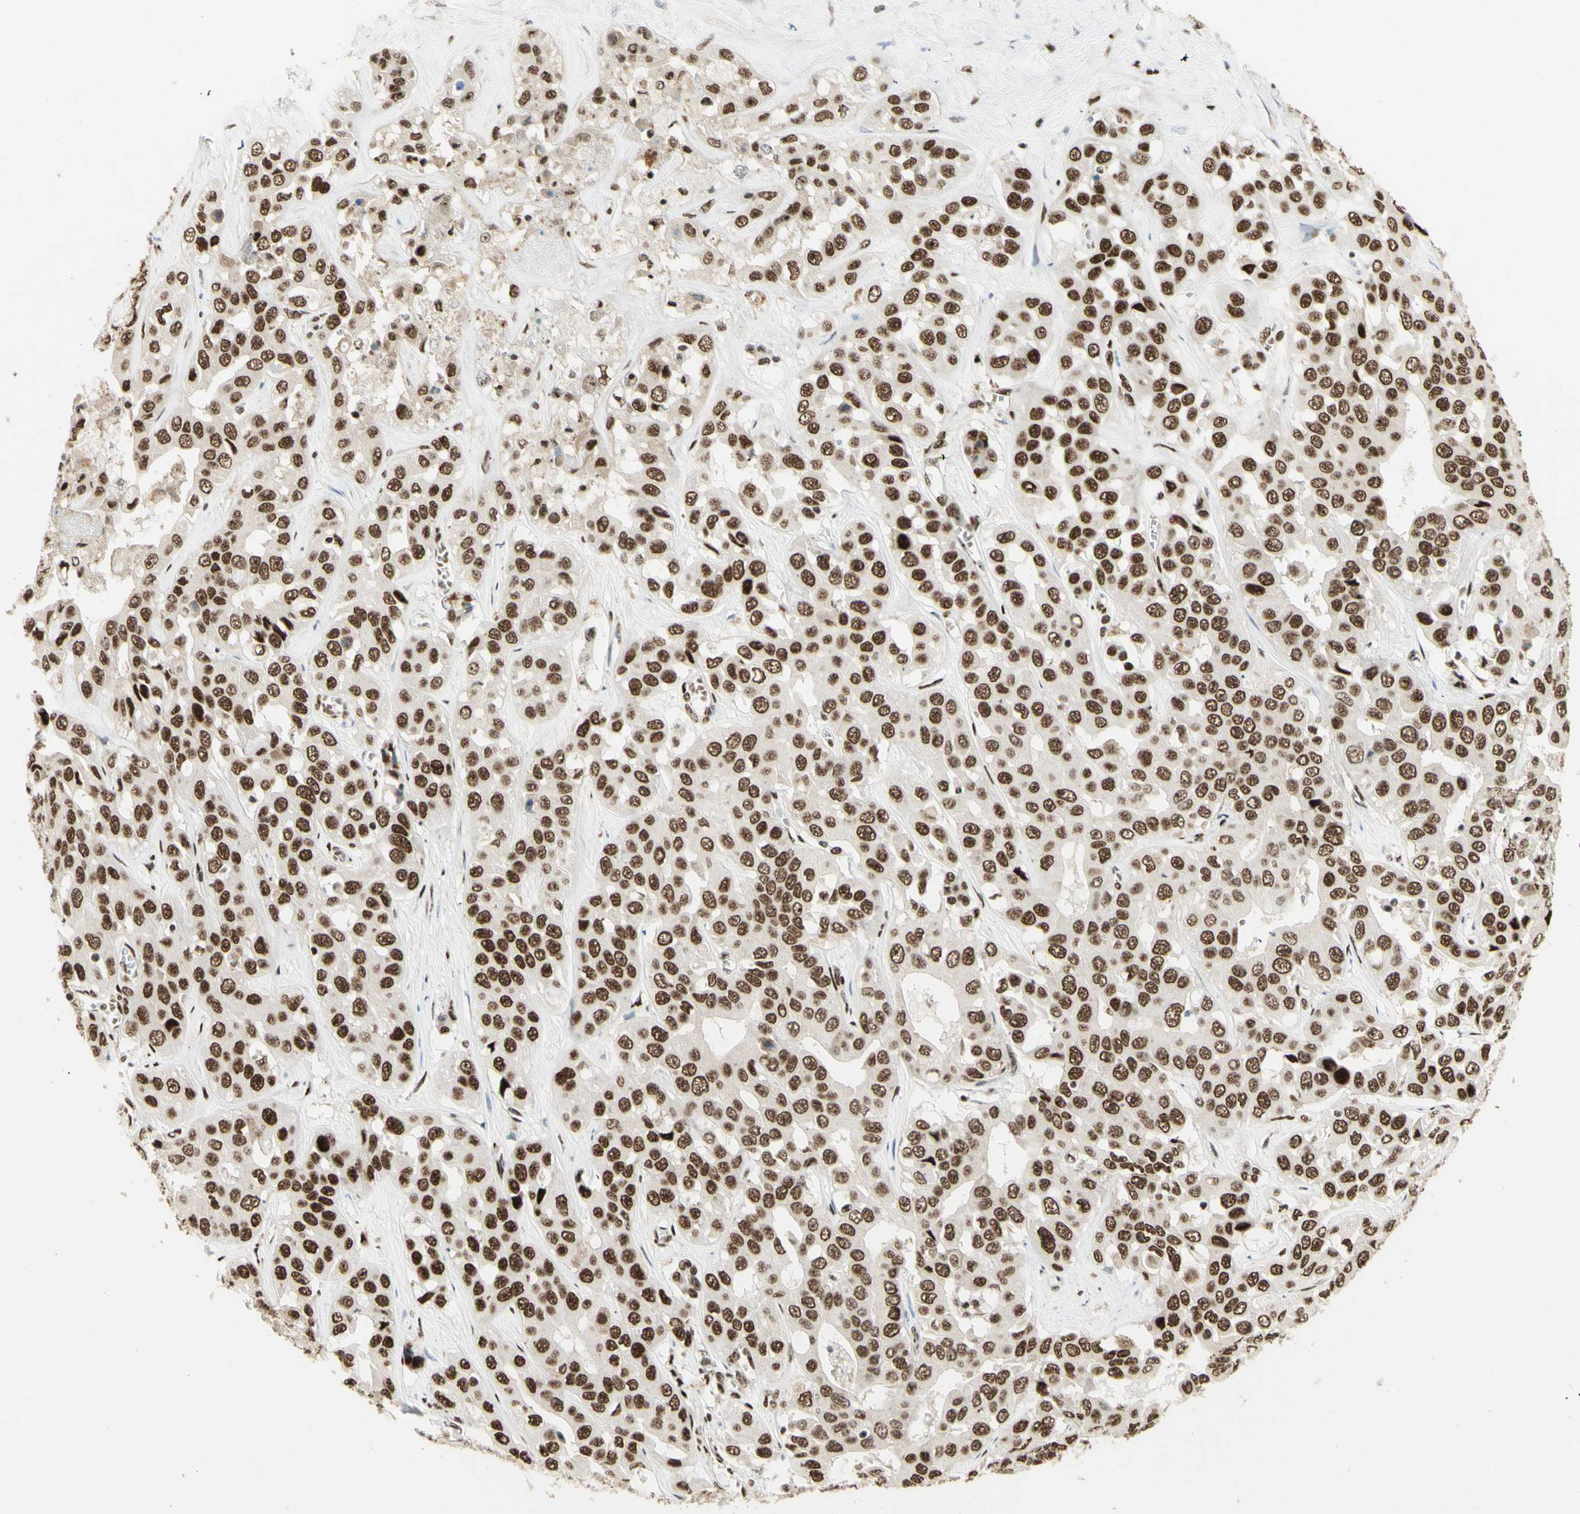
{"staining": {"intensity": "strong", "quantity": ">75%", "location": "nuclear"}, "tissue": "liver cancer", "cell_type": "Tumor cells", "image_type": "cancer", "snomed": [{"axis": "morphology", "description": "Cholangiocarcinoma"}, {"axis": "topography", "description": "Liver"}], "caption": "Human liver cancer (cholangiocarcinoma) stained with a brown dye displays strong nuclear positive positivity in approximately >75% of tumor cells.", "gene": "DHX9", "patient": {"sex": "female", "age": 52}}